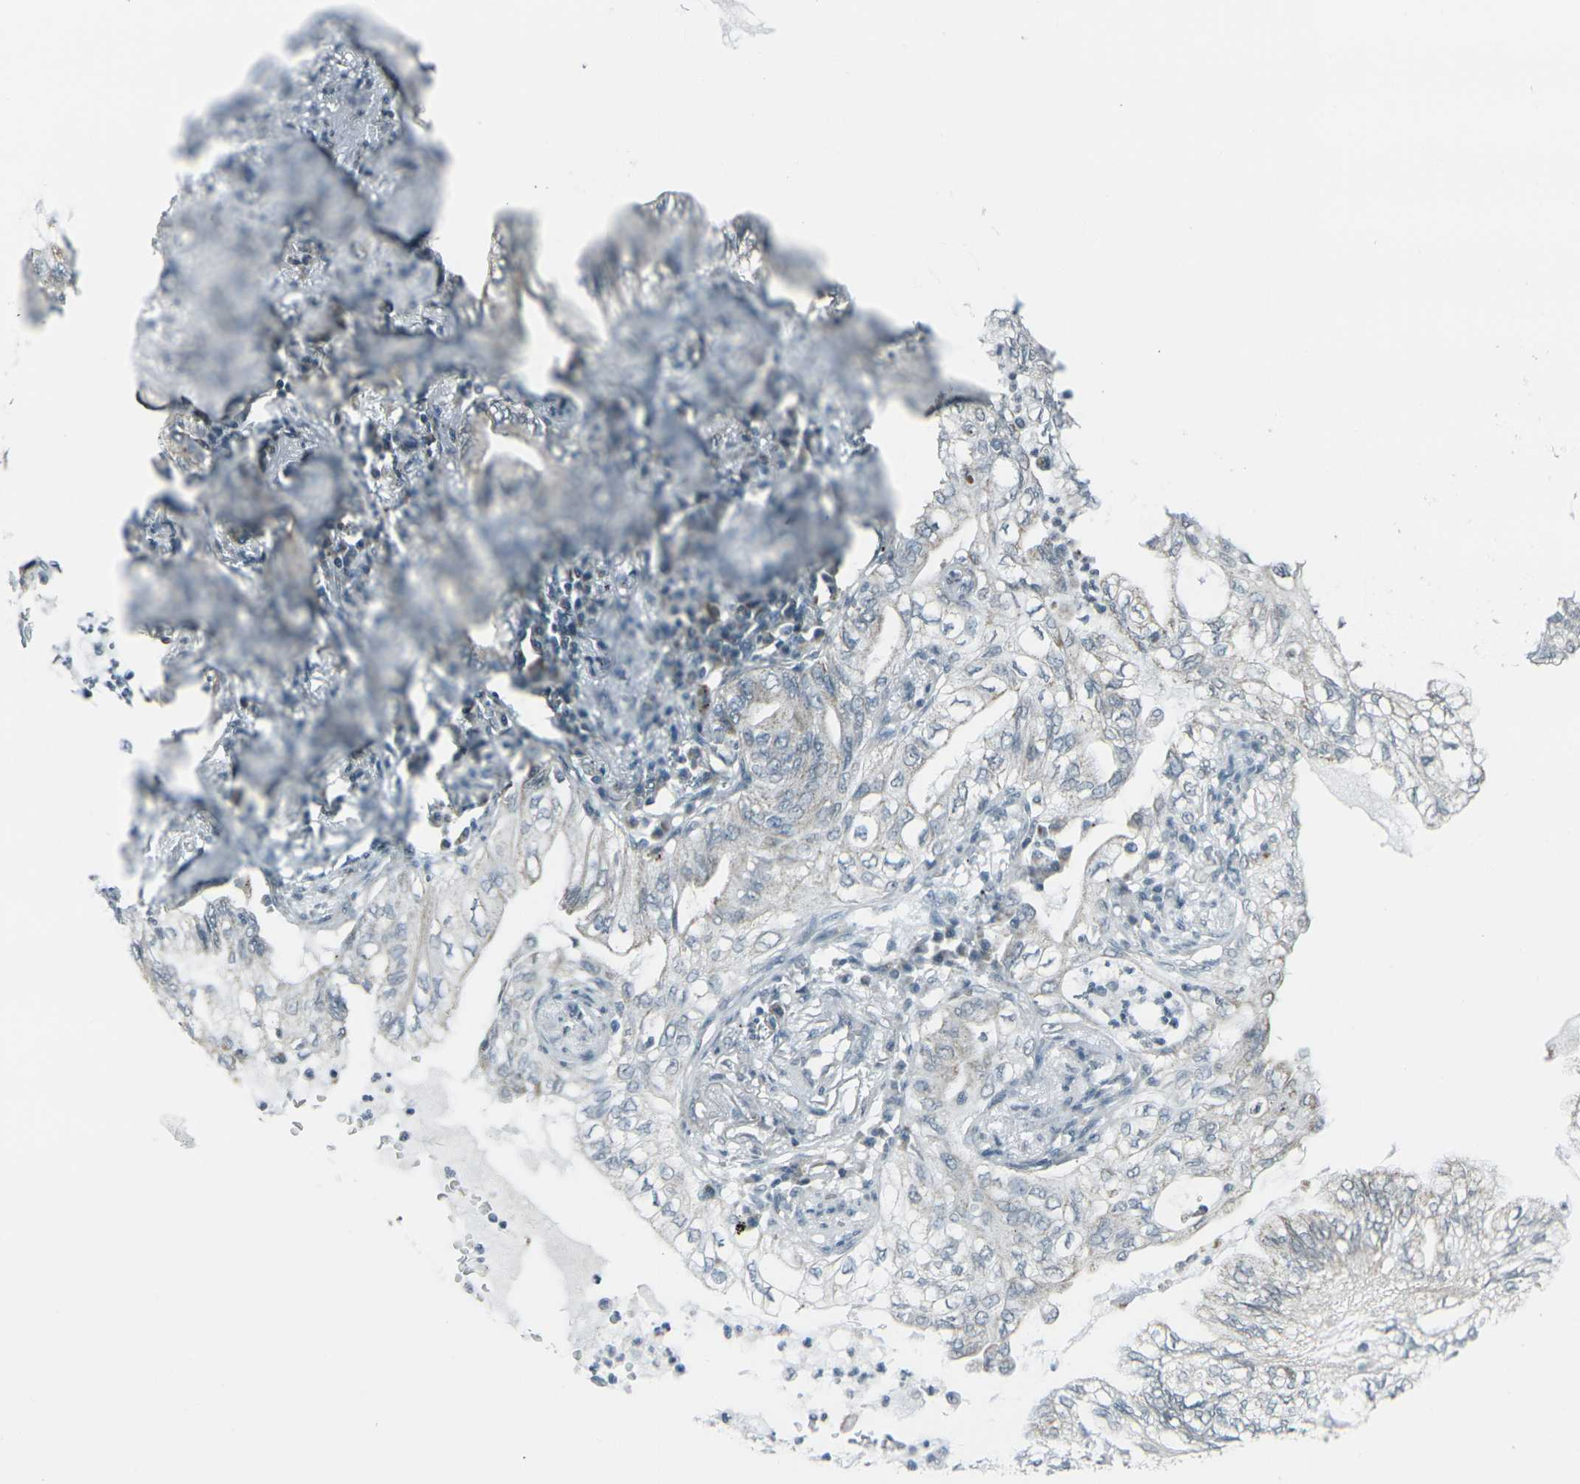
{"staining": {"intensity": "weak", "quantity": "<25%", "location": "cytoplasmic/membranous"}, "tissue": "lung cancer", "cell_type": "Tumor cells", "image_type": "cancer", "snomed": [{"axis": "morphology", "description": "Normal tissue, NOS"}, {"axis": "morphology", "description": "Adenocarcinoma, NOS"}, {"axis": "topography", "description": "Bronchus"}, {"axis": "topography", "description": "Lung"}], "caption": "This photomicrograph is of lung cancer (adenocarcinoma) stained with immunohistochemistry (IHC) to label a protein in brown with the nuclei are counter-stained blue. There is no staining in tumor cells.", "gene": "H2BC1", "patient": {"sex": "female", "age": 70}}